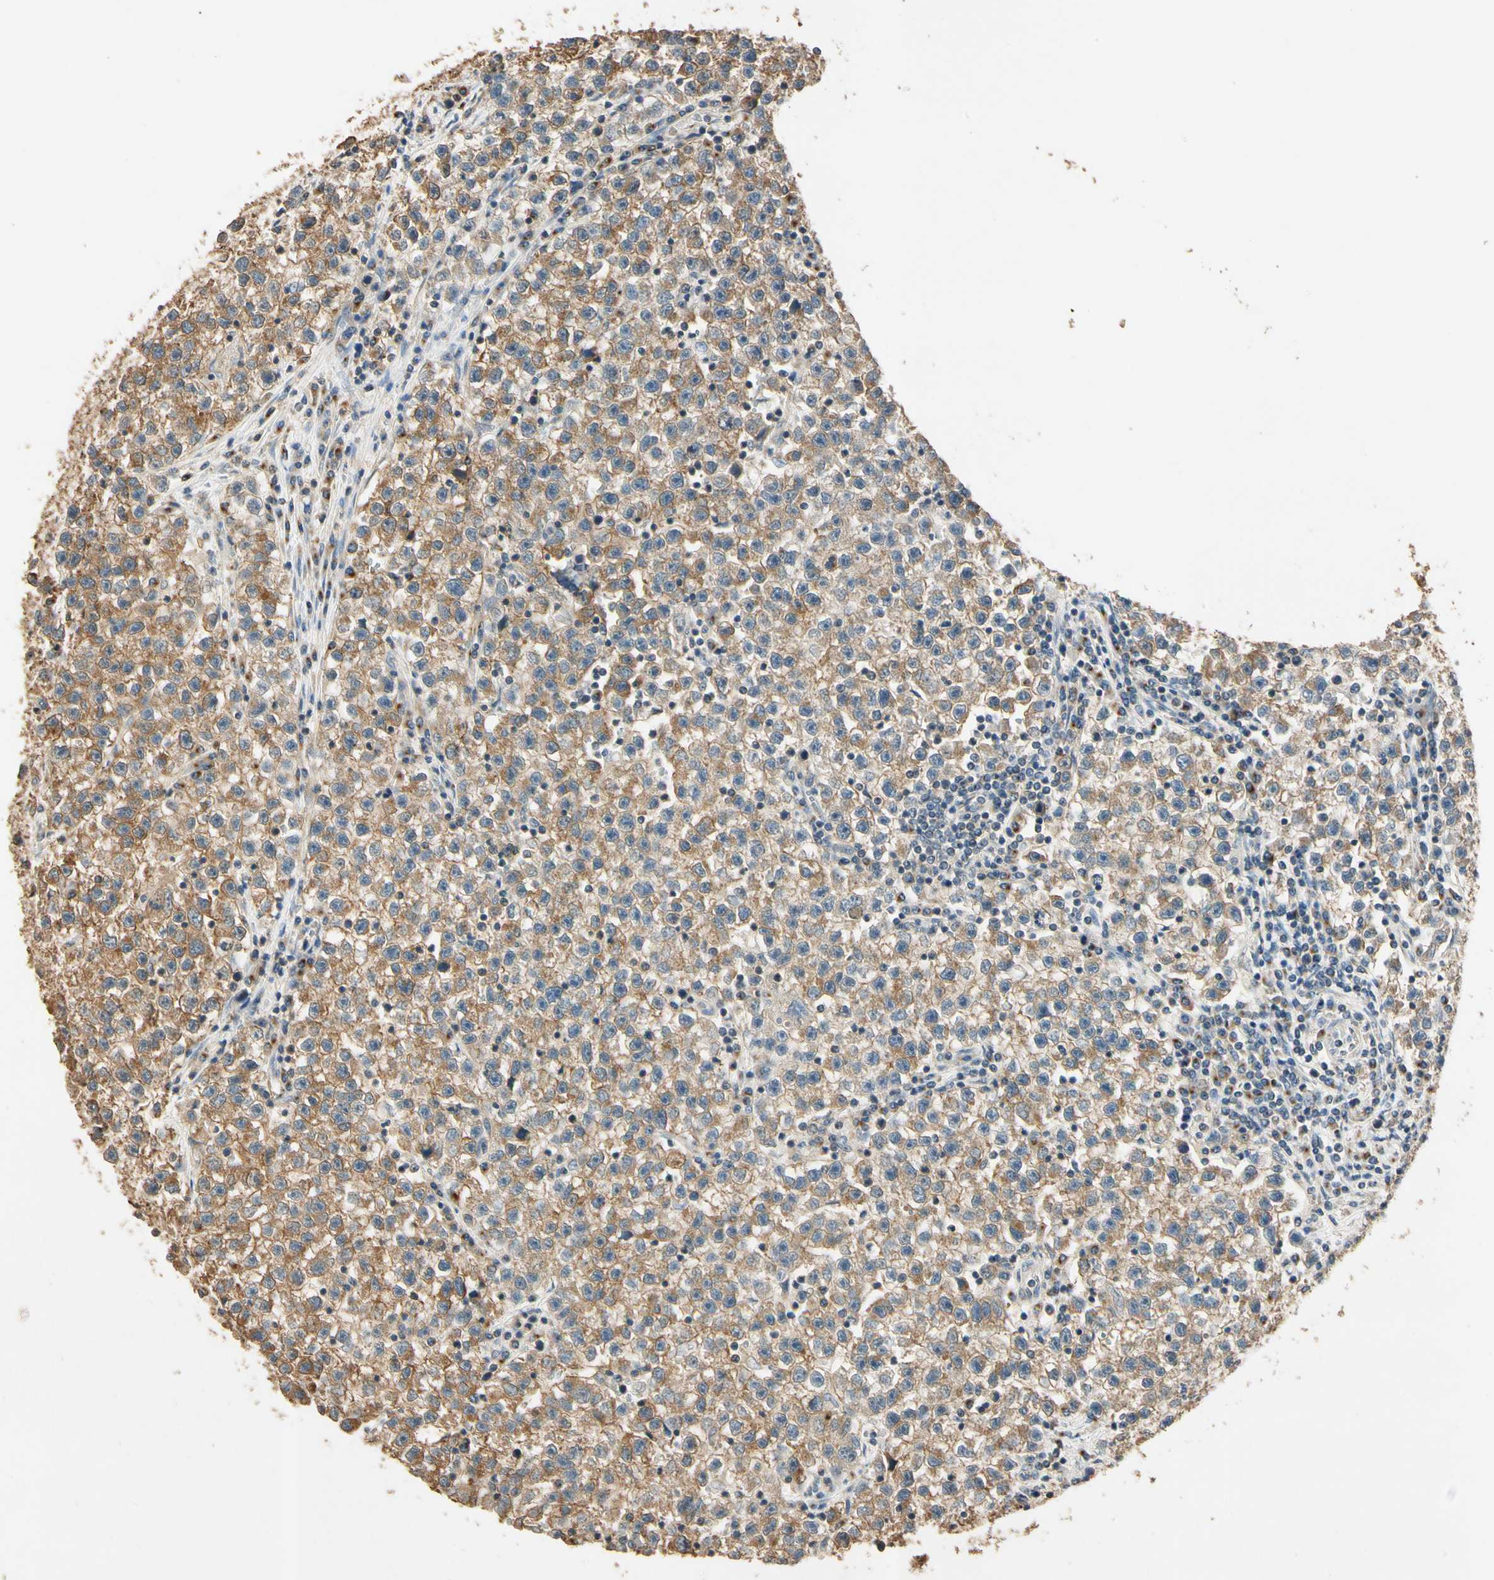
{"staining": {"intensity": "moderate", "quantity": ">75%", "location": "cytoplasmic/membranous"}, "tissue": "testis cancer", "cell_type": "Tumor cells", "image_type": "cancer", "snomed": [{"axis": "morphology", "description": "Seminoma, NOS"}, {"axis": "topography", "description": "Testis"}], "caption": "Immunohistochemistry photomicrograph of neoplastic tissue: human testis cancer stained using immunohistochemistry (IHC) reveals medium levels of moderate protein expression localized specifically in the cytoplasmic/membranous of tumor cells, appearing as a cytoplasmic/membranous brown color.", "gene": "AKAP9", "patient": {"sex": "male", "age": 22}}